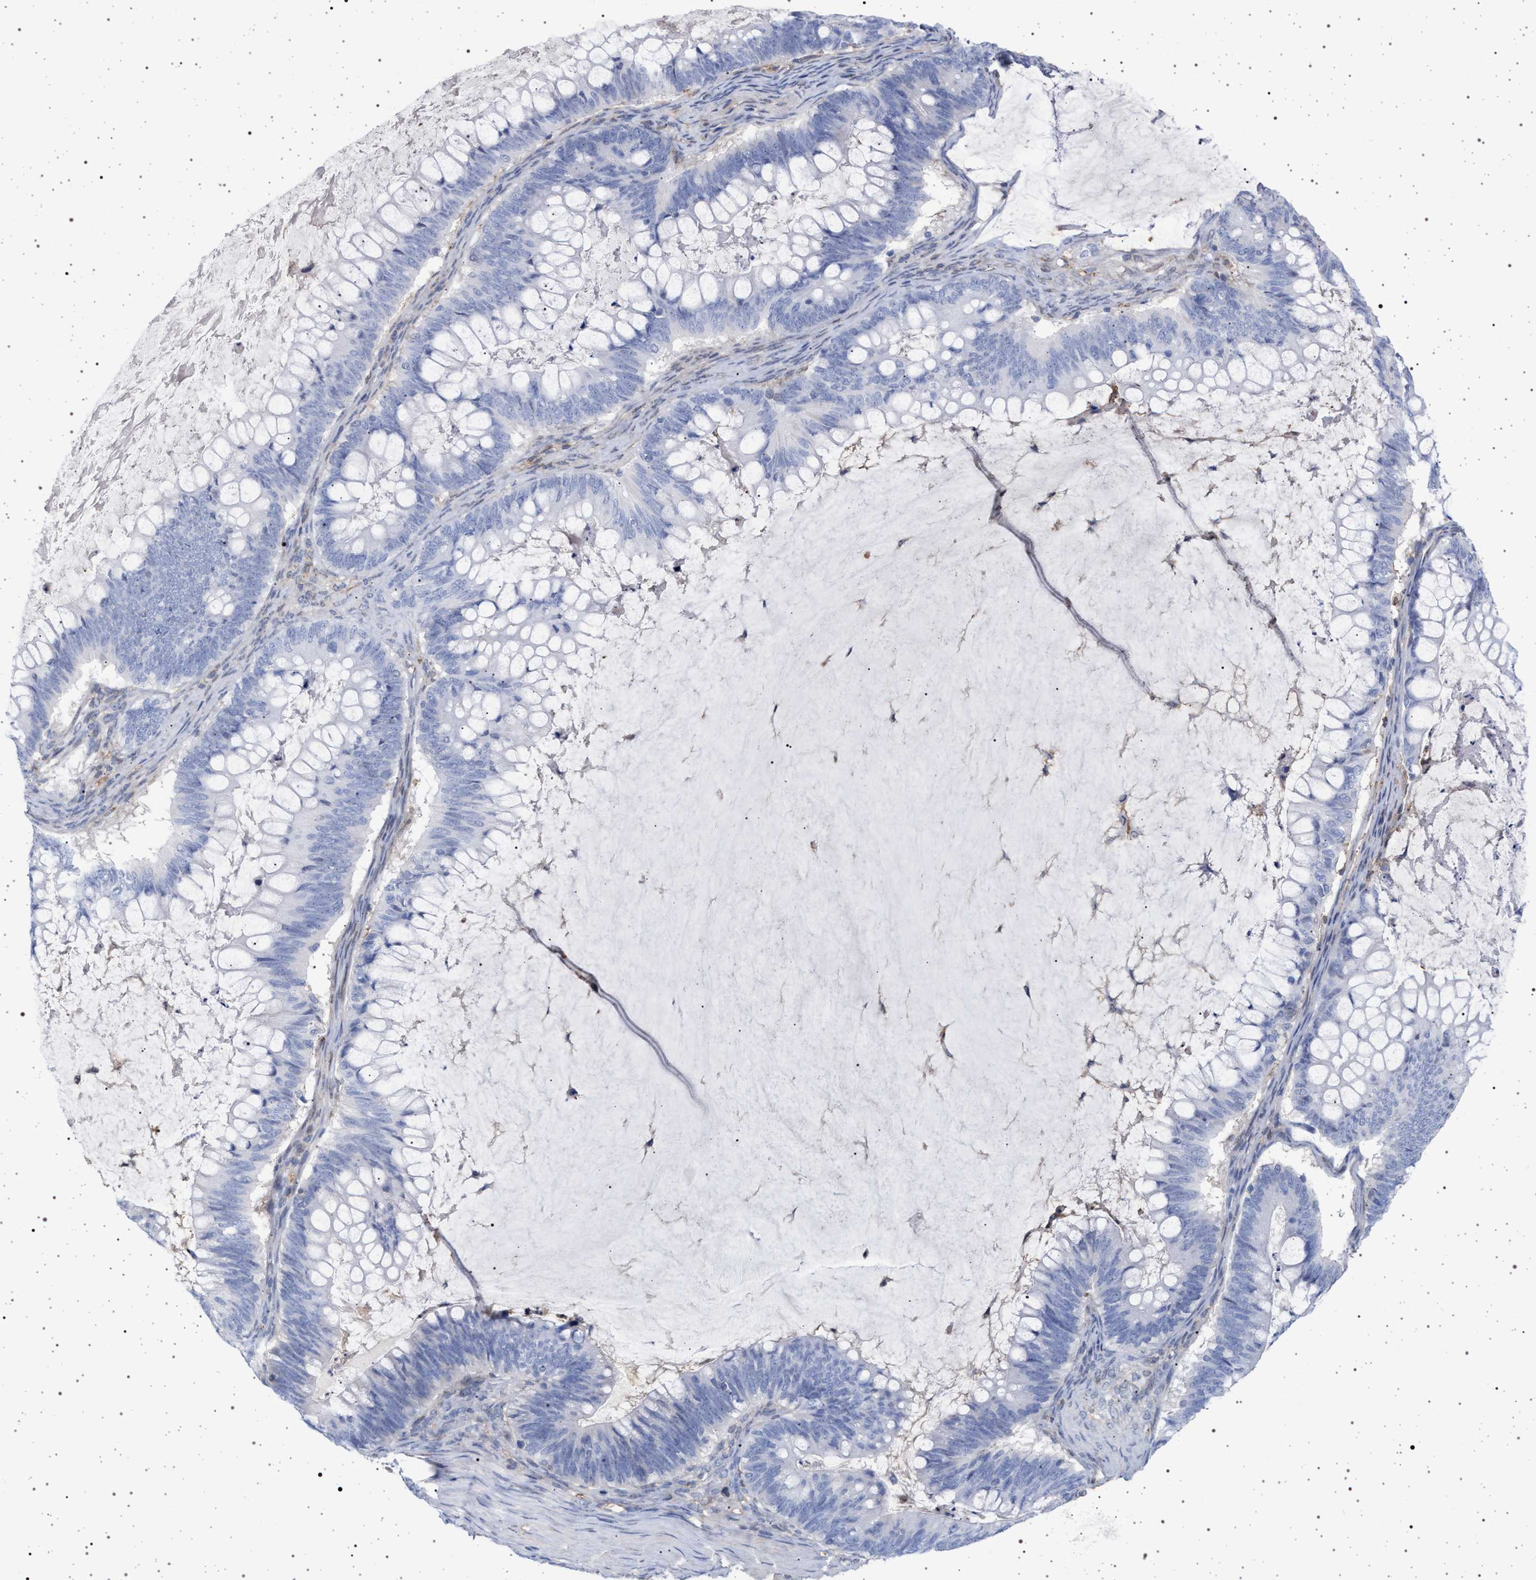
{"staining": {"intensity": "negative", "quantity": "none", "location": "none"}, "tissue": "ovarian cancer", "cell_type": "Tumor cells", "image_type": "cancer", "snomed": [{"axis": "morphology", "description": "Cystadenocarcinoma, mucinous, NOS"}, {"axis": "topography", "description": "Ovary"}], "caption": "IHC photomicrograph of human ovarian cancer stained for a protein (brown), which exhibits no positivity in tumor cells. Brightfield microscopy of immunohistochemistry (IHC) stained with DAB (brown) and hematoxylin (blue), captured at high magnification.", "gene": "PLG", "patient": {"sex": "female", "age": 61}}